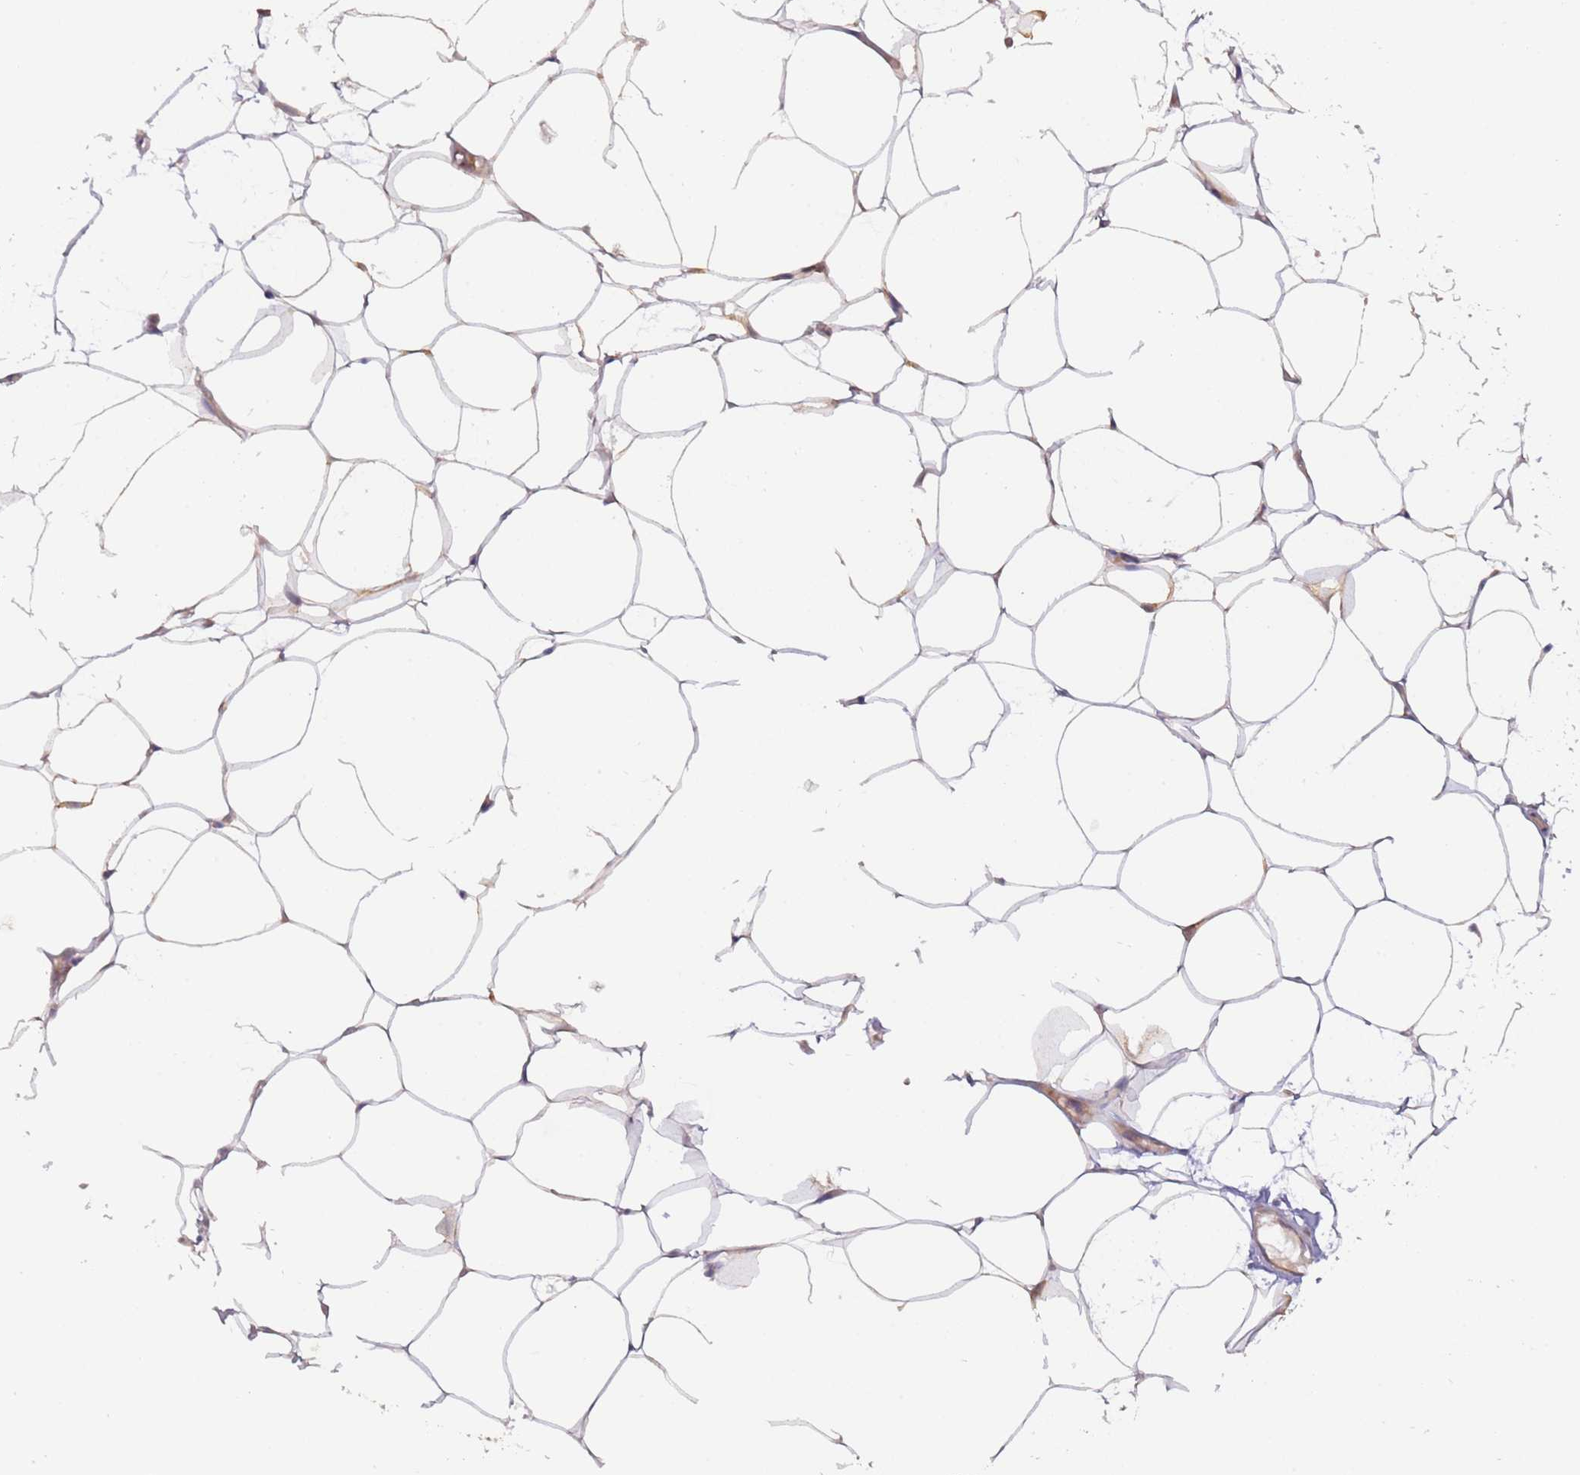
{"staining": {"intensity": "moderate", "quantity": "25%-75%", "location": "cytoplasmic/membranous"}, "tissue": "adipose tissue", "cell_type": "Adipocytes", "image_type": "normal", "snomed": [{"axis": "morphology", "description": "Normal tissue, NOS"}, {"axis": "topography", "description": "Breast"}], "caption": "Immunohistochemical staining of normal adipose tissue demonstrates medium levels of moderate cytoplasmic/membranous positivity in approximately 25%-75% of adipocytes.", "gene": "UQCRQ", "patient": {"sex": "female", "age": 23}}